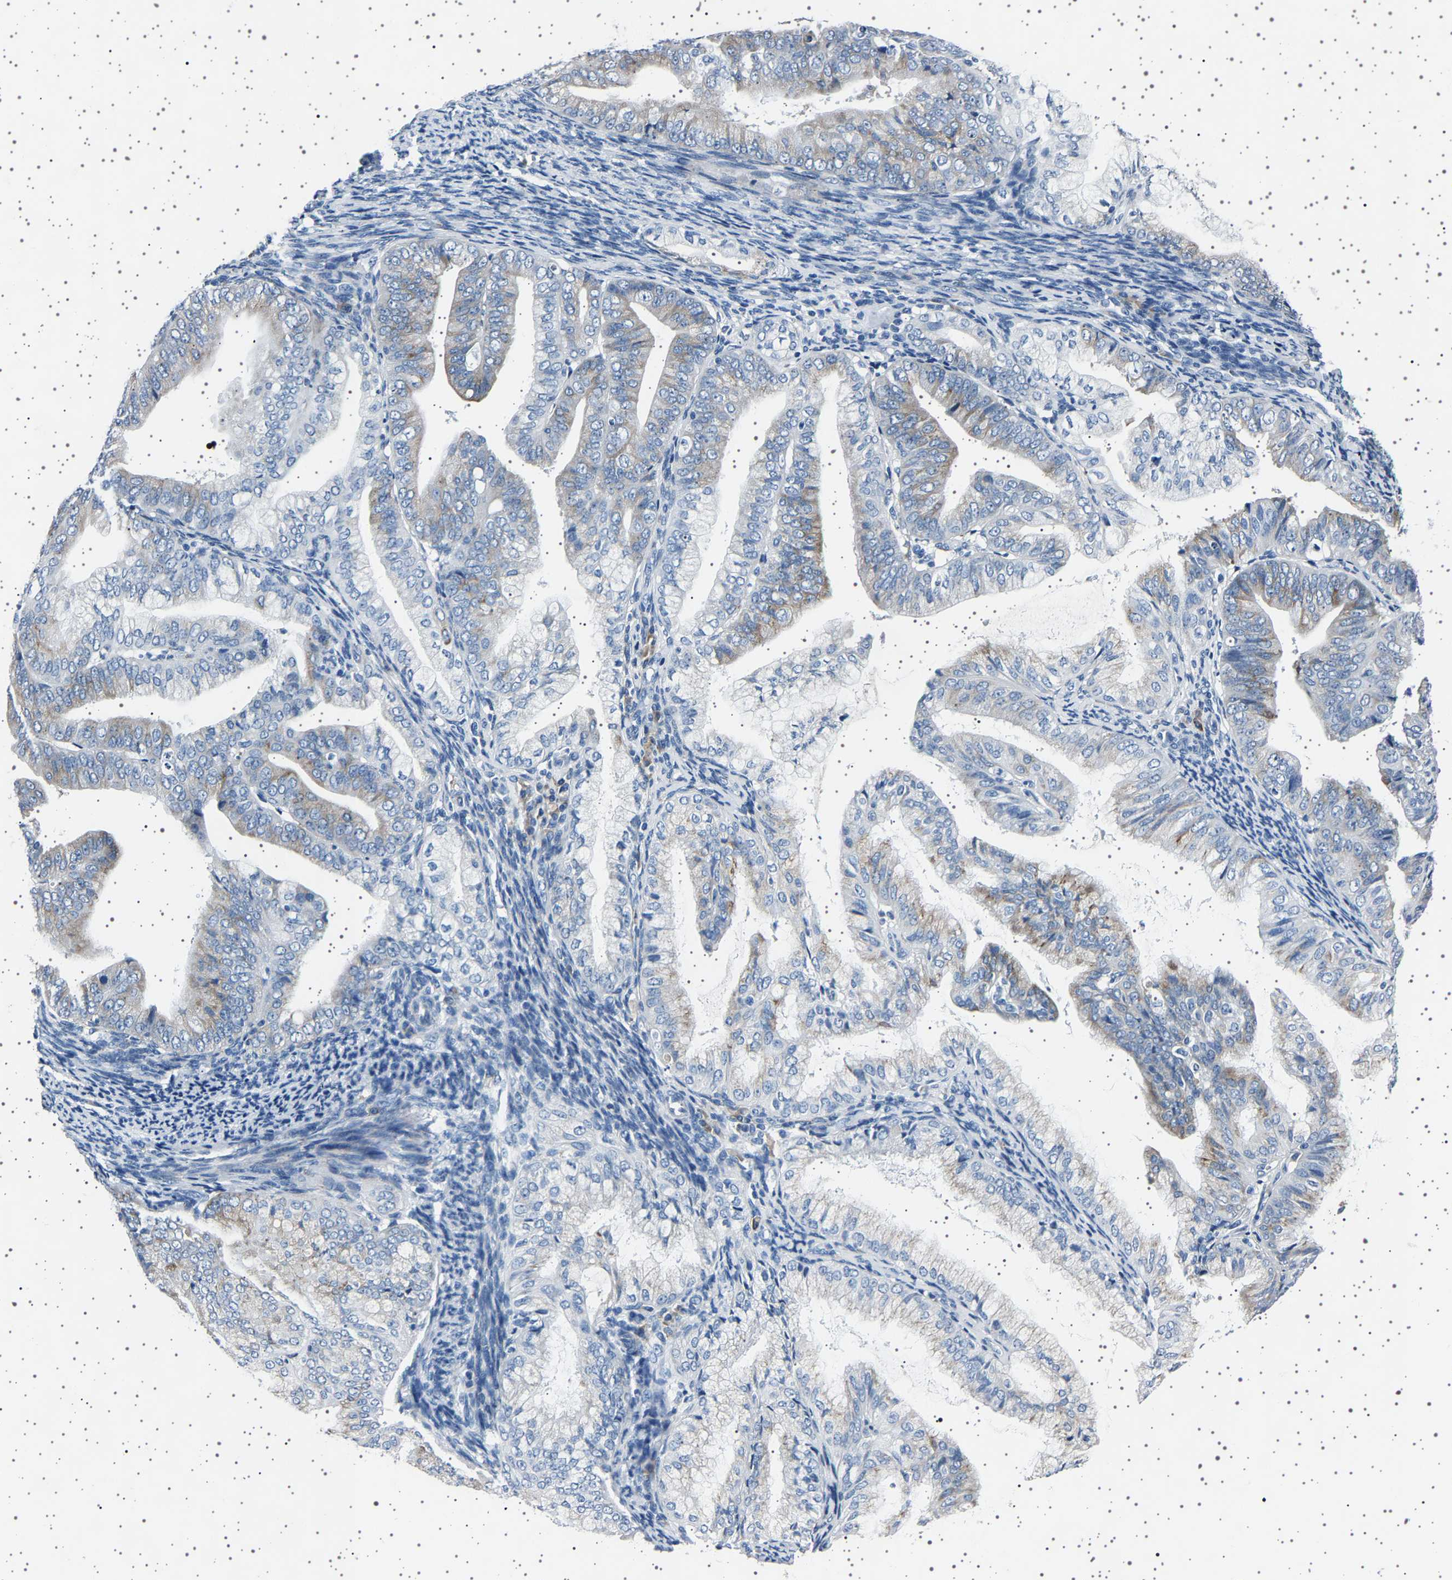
{"staining": {"intensity": "weak", "quantity": "25%-75%", "location": "cytoplasmic/membranous"}, "tissue": "endometrial cancer", "cell_type": "Tumor cells", "image_type": "cancer", "snomed": [{"axis": "morphology", "description": "Adenocarcinoma, NOS"}, {"axis": "topography", "description": "Endometrium"}], "caption": "Brown immunohistochemical staining in adenocarcinoma (endometrial) demonstrates weak cytoplasmic/membranous expression in approximately 25%-75% of tumor cells. (Brightfield microscopy of DAB IHC at high magnification).", "gene": "FTCD", "patient": {"sex": "female", "age": 63}}